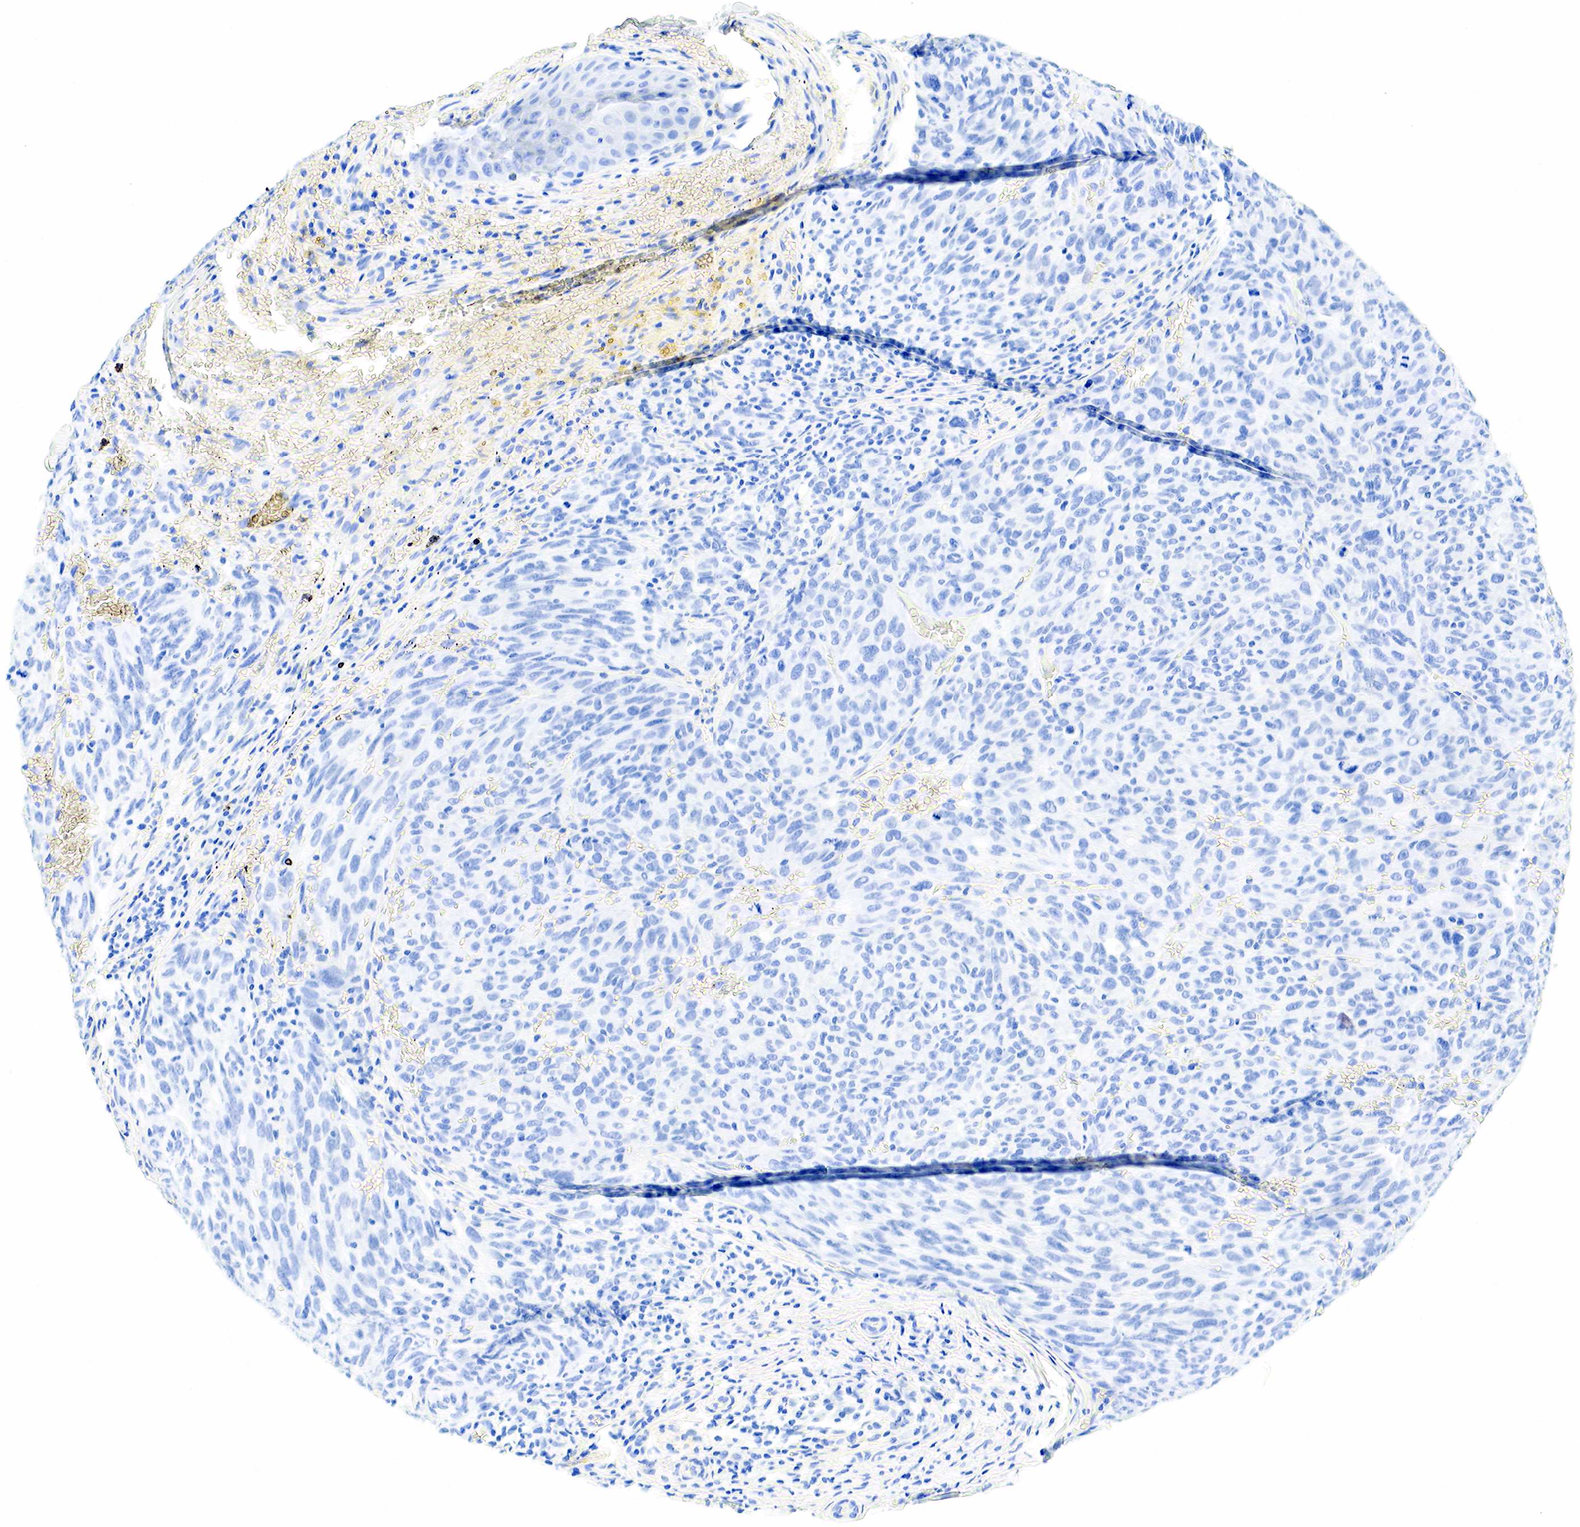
{"staining": {"intensity": "negative", "quantity": "none", "location": "none"}, "tissue": "melanoma", "cell_type": "Tumor cells", "image_type": "cancer", "snomed": [{"axis": "morphology", "description": "Malignant melanoma, NOS"}, {"axis": "topography", "description": "Skin"}], "caption": "Tumor cells are negative for protein expression in human melanoma.", "gene": "KRT7", "patient": {"sex": "male", "age": 76}}